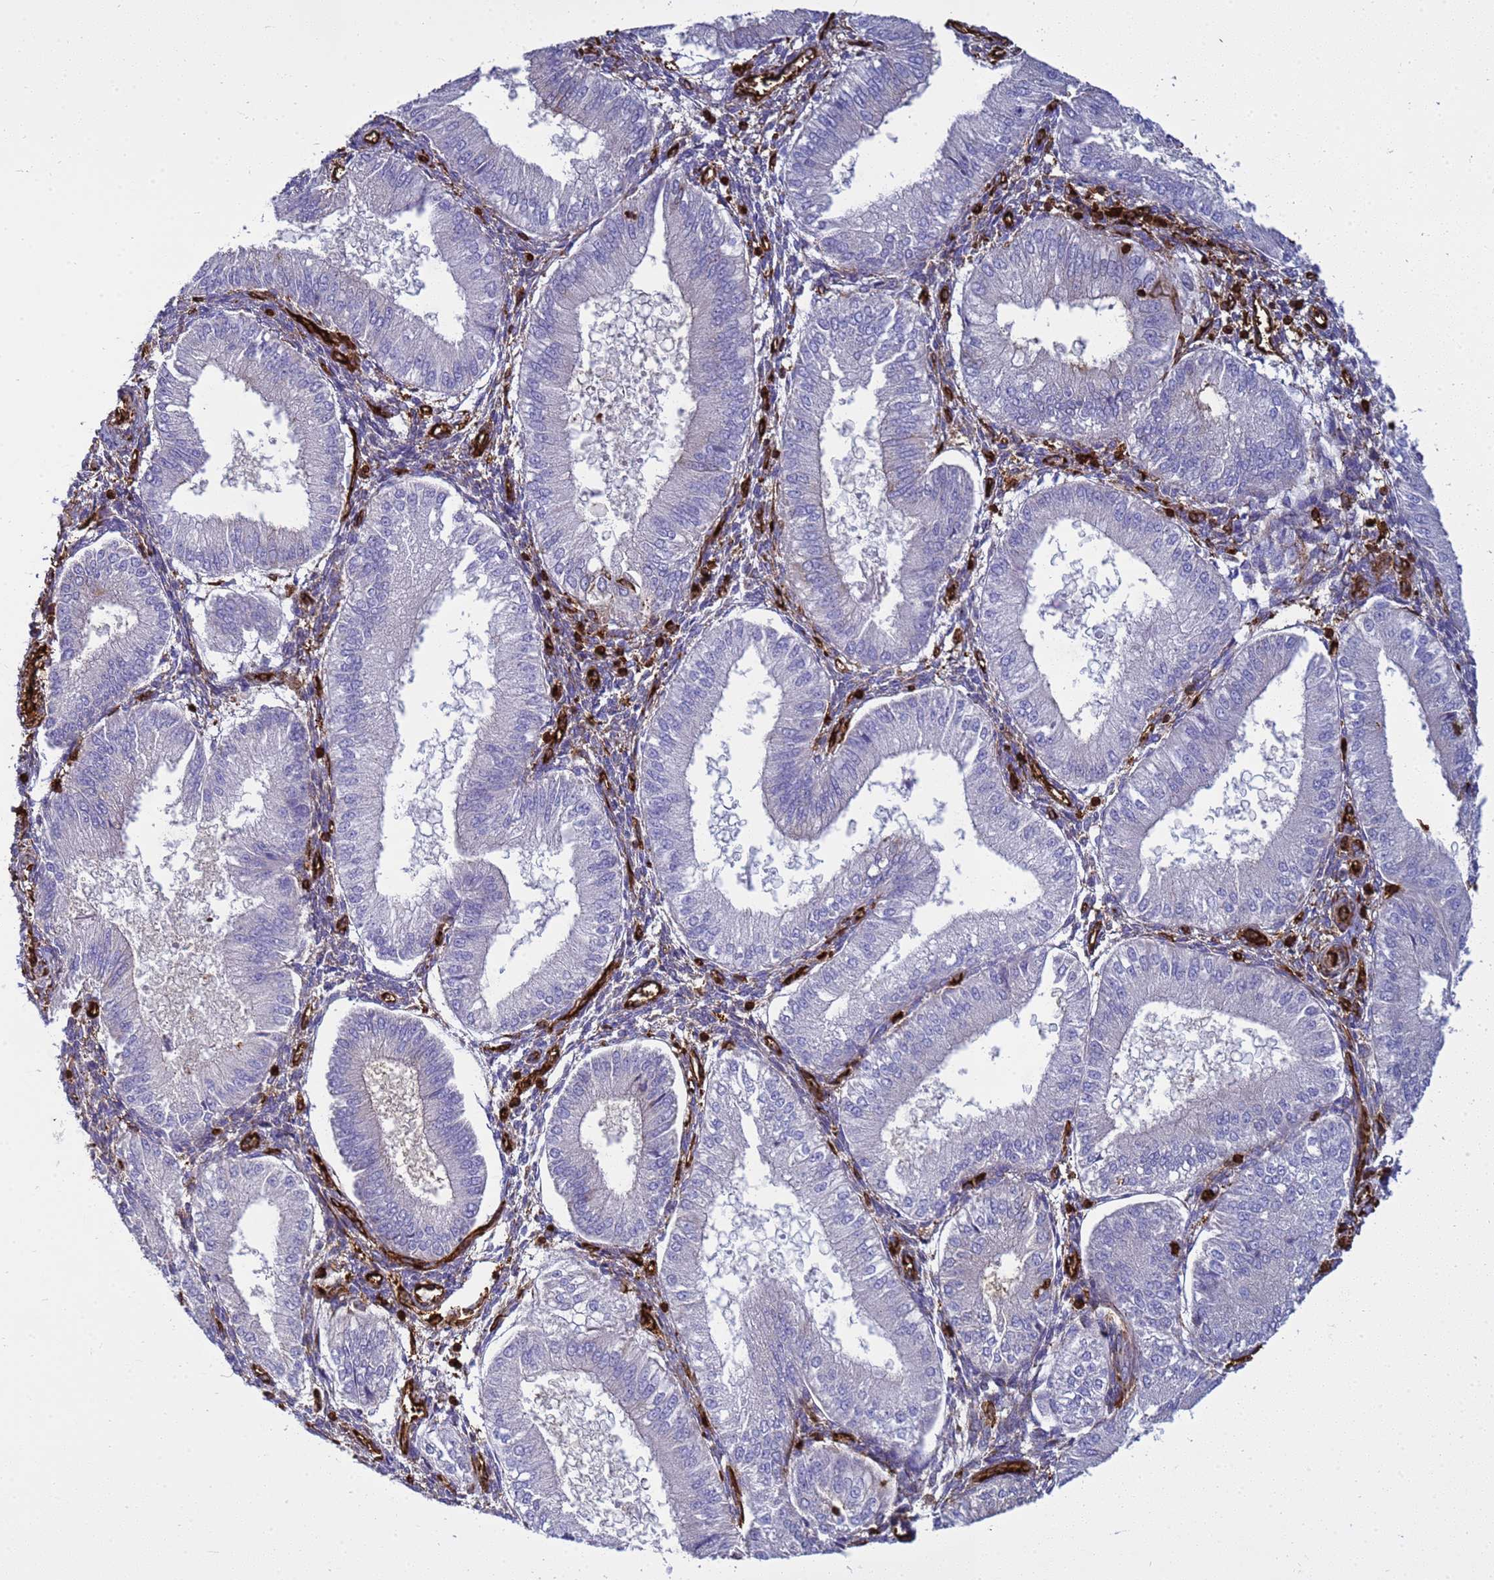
{"staining": {"intensity": "moderate", "quantity": "<25%", "location": "cytoplasmic/membranous"}, "tissue": "endometrium", "cell_type": "Cells in endometrial stroma", "image_type": "normal", "snomed": [{"axis": "morphology", "description": "Normal tissue, NOS"}, {"axis": "topography", "description": "Endometrium"}], "caption": "A high-resolution histopathology image shows IHC staining of unremarkable endometrium, which exhibits moderate cytoplasmic/membranous expression in approximately <25% of cells in endometrial stroma. (brown staining indicates protein expression, while blue staining denotes nuclei).", "gene": "ZBTB8OS", "patient": {"sex": "female", "age": 39}}